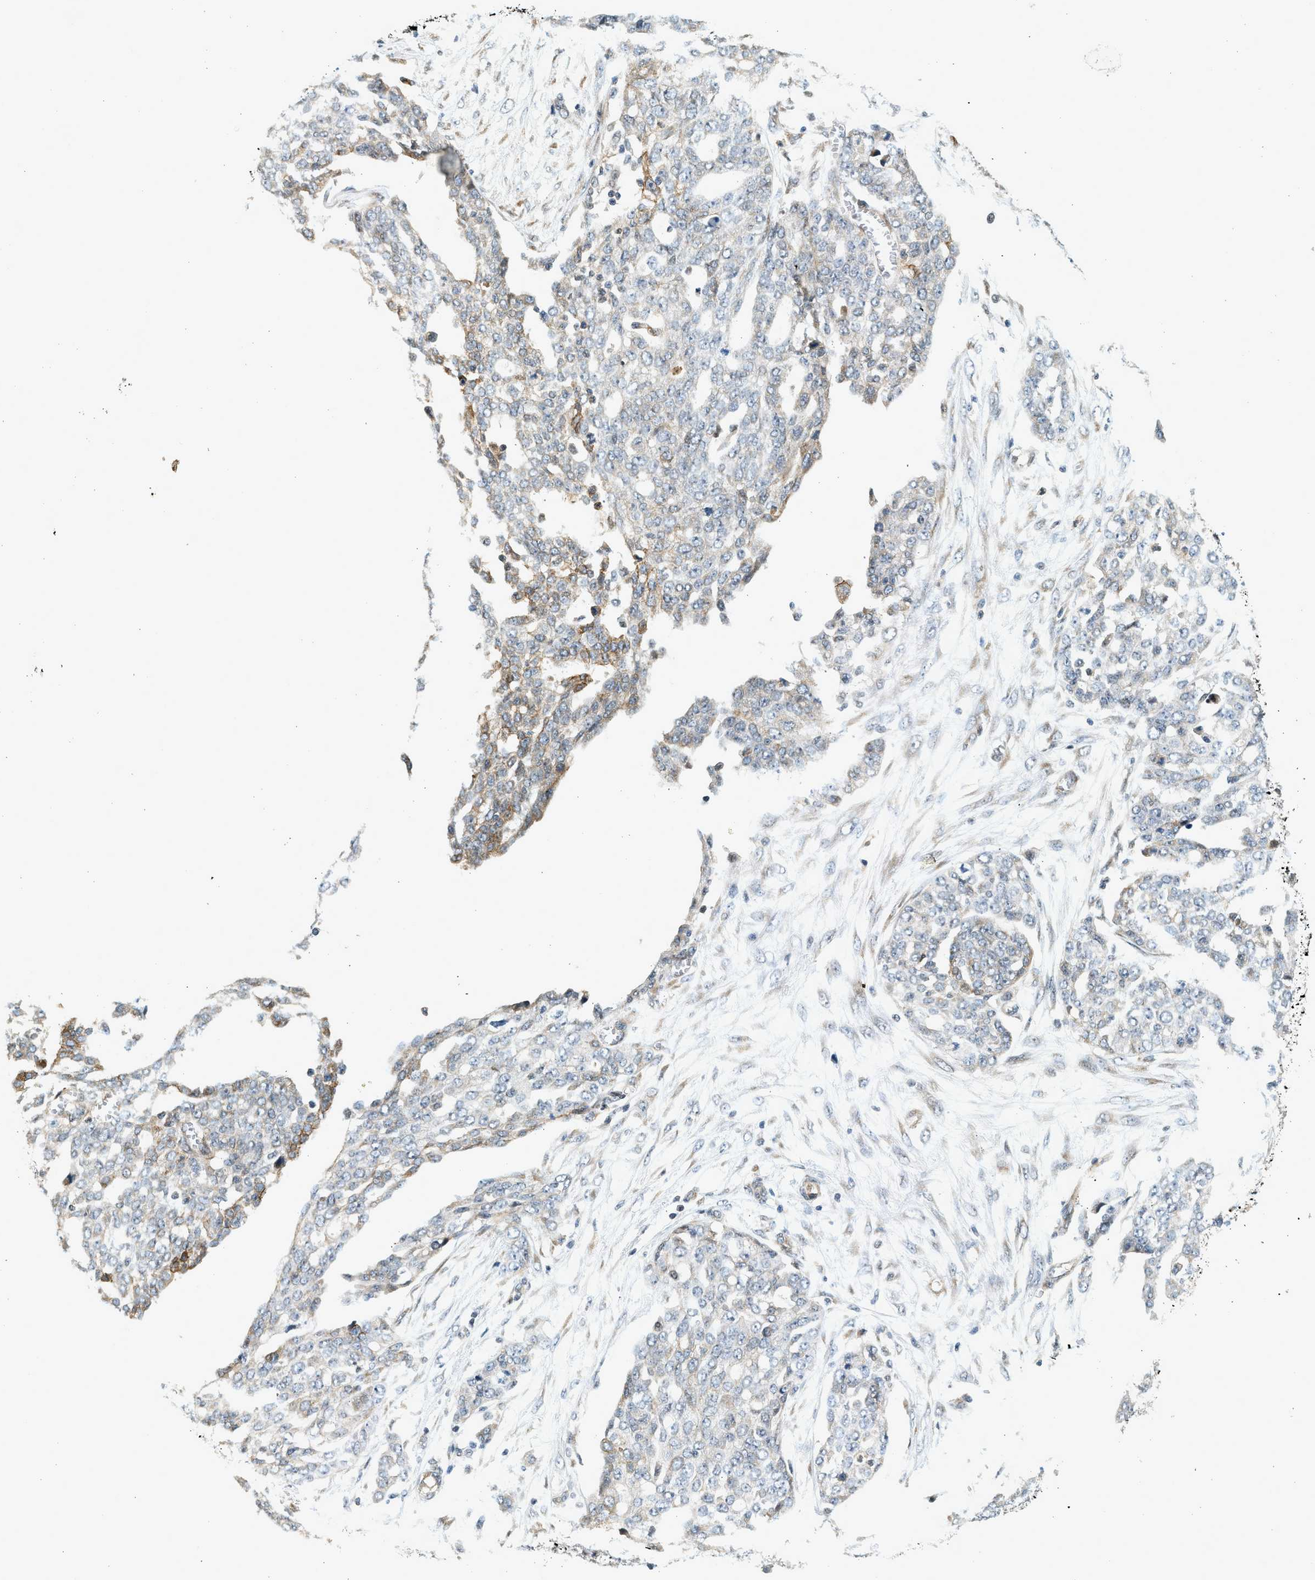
{"staining": {"intensity": "weak", "quantity": "<25%", "location": "cytoplasmic/membranous"}, "tissue": "ovarian cancer", "cell_type": "Tumor cells", "image_type": "cancer", "snomed": [{"axis": "morphology", "description": "Cystadenocarcinoma, serous, NOS"}, {"axis": "topography", "description": "Soft tissue"}, {"axis": "topography", "description": "Ovary"}], "caption": "Ovarian cancer was stained to show a protein in brown. There is no significant staining in tumor cells.", "gene": "NRSN2", "patient": {"sex": "female", "age": 57}}